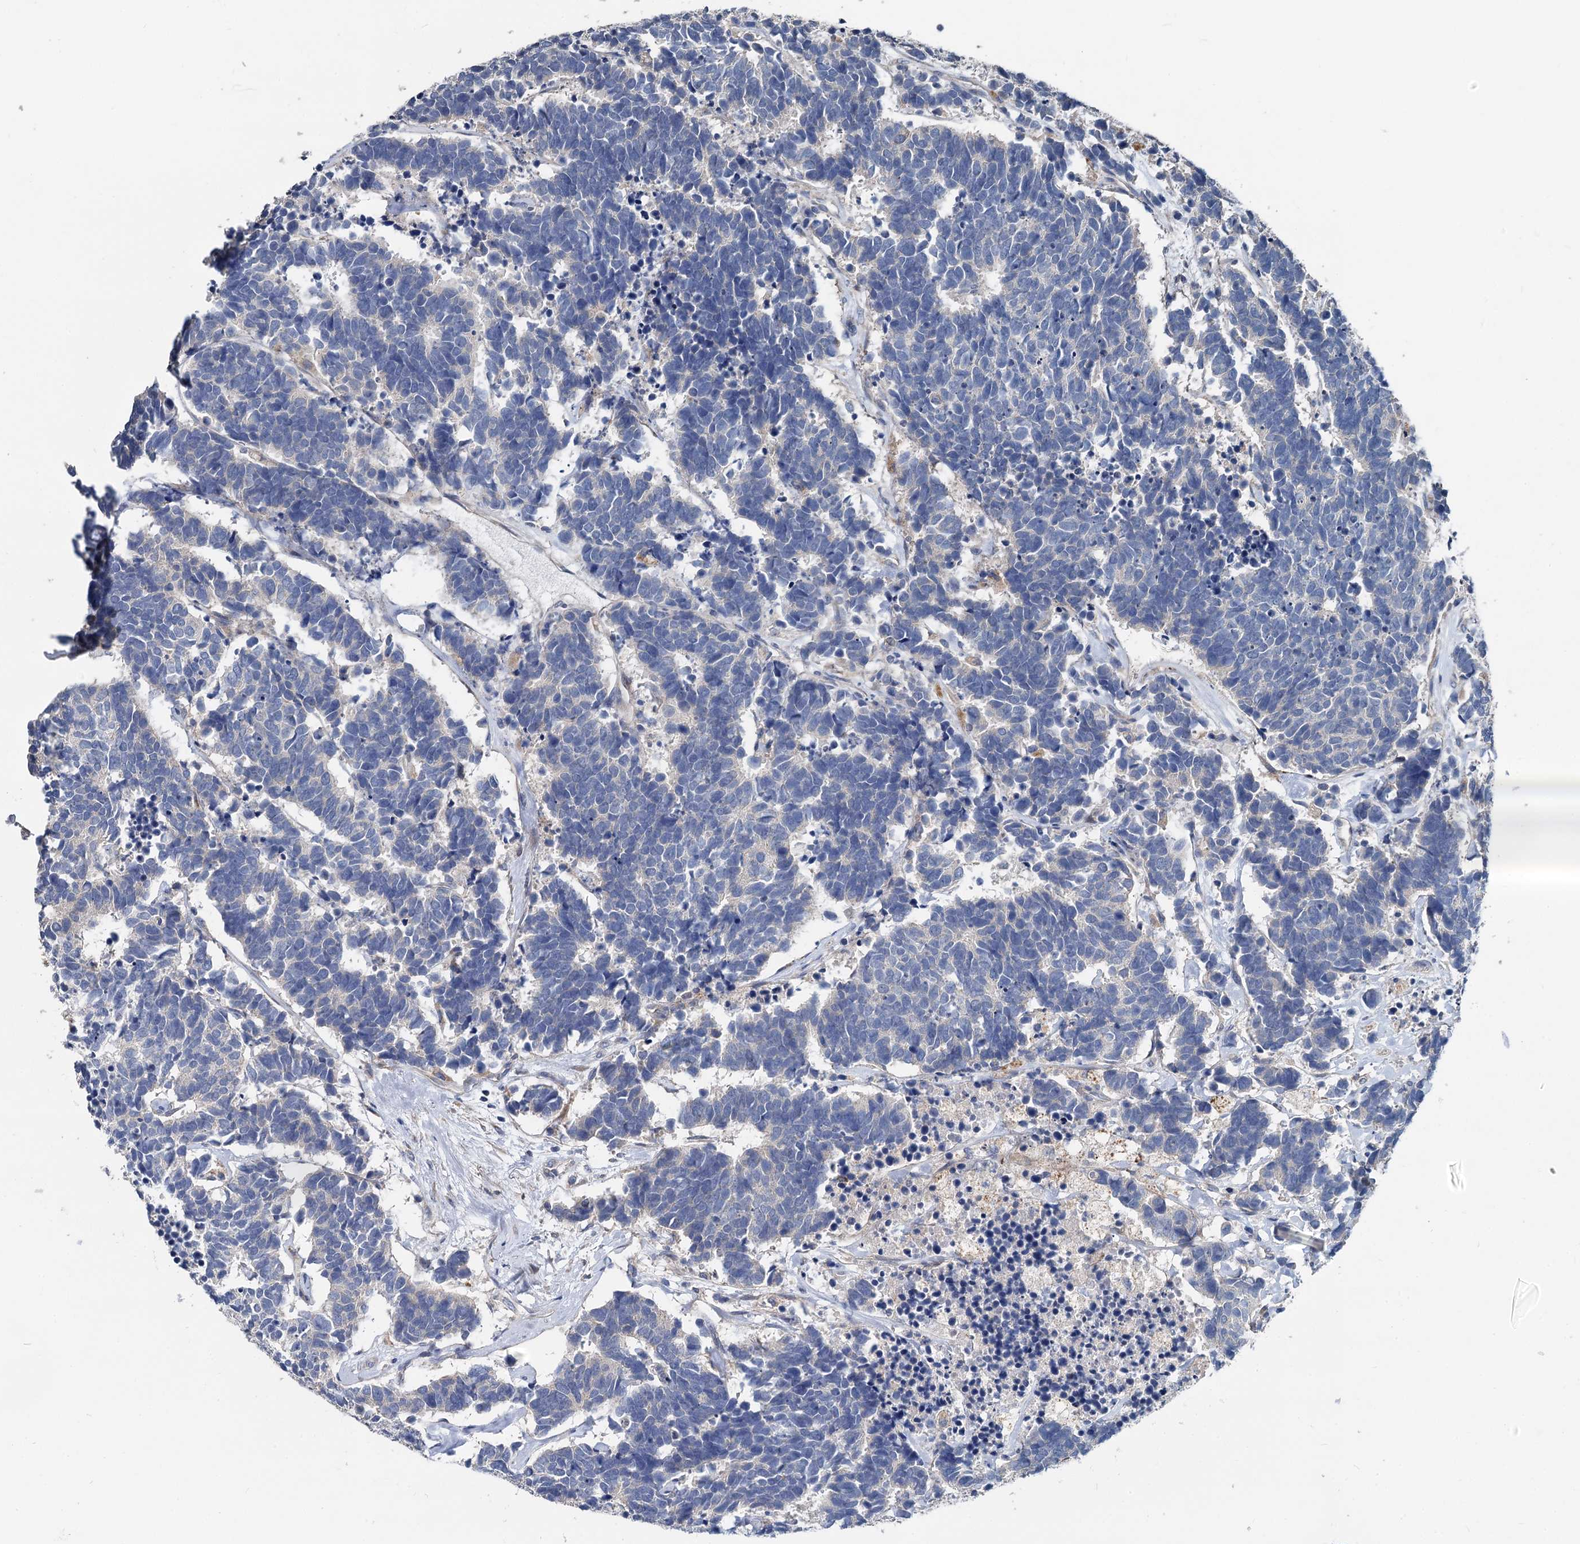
{"staining": {"intensity": "negative", "quantity": "none", "location": "none"}, "tissue": "carcinoid", "cell_type": "Tumor cells", "image_type": "cancer", "snomed": [{"axis": "morphology", "description": "Carcinoma, NOS"}, {"axis": "morphology", "description": "Carcinoid, malignant, NOS"}, {"axis": "topography", "description": "Urinary bladder"}], "caption": "Immunohistochemical staining of carcinoid displays no significant staining in tumor cells.", "gene": "SPRYD3", "patient": {"sex": "male", "age": 57}}